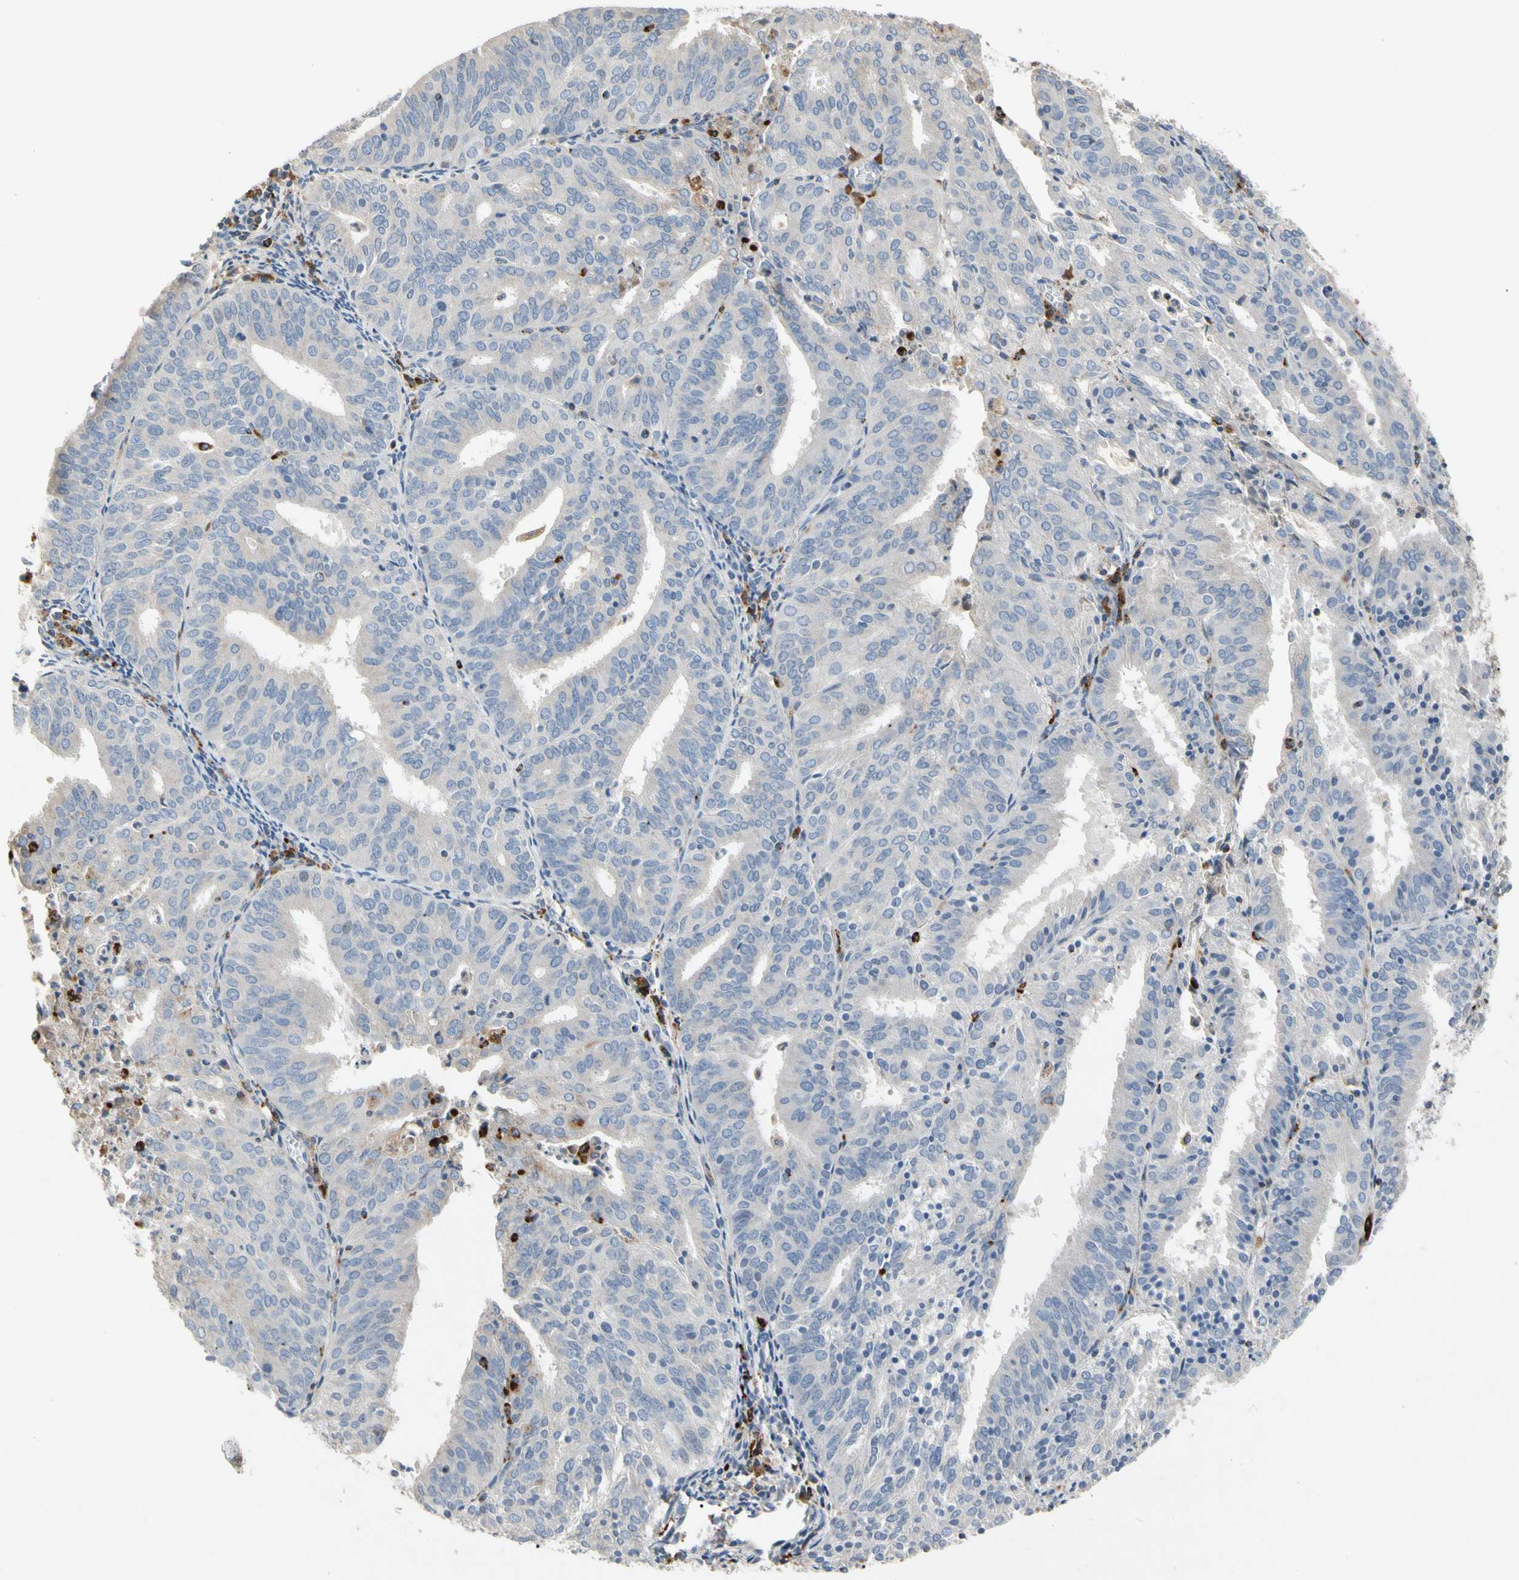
{"staining": {"intensity": "negative", "quantity": "none", "location": "none"}, "tissue": "endometrial cancer", "cell_type": "Tumor cells", "image_type": "cancer", "snomed": [{"axis": "morphology", "description": "Adenocarcinoma, NOS"}, {"axis": "topography", "description": "Uterus"}], "caption": "IHC of endometrial cancer (adenocarcinoma) displays no expression in tumor cells.", "gene": "ADA2", "patient": {"sex": "female", "age": 60}}